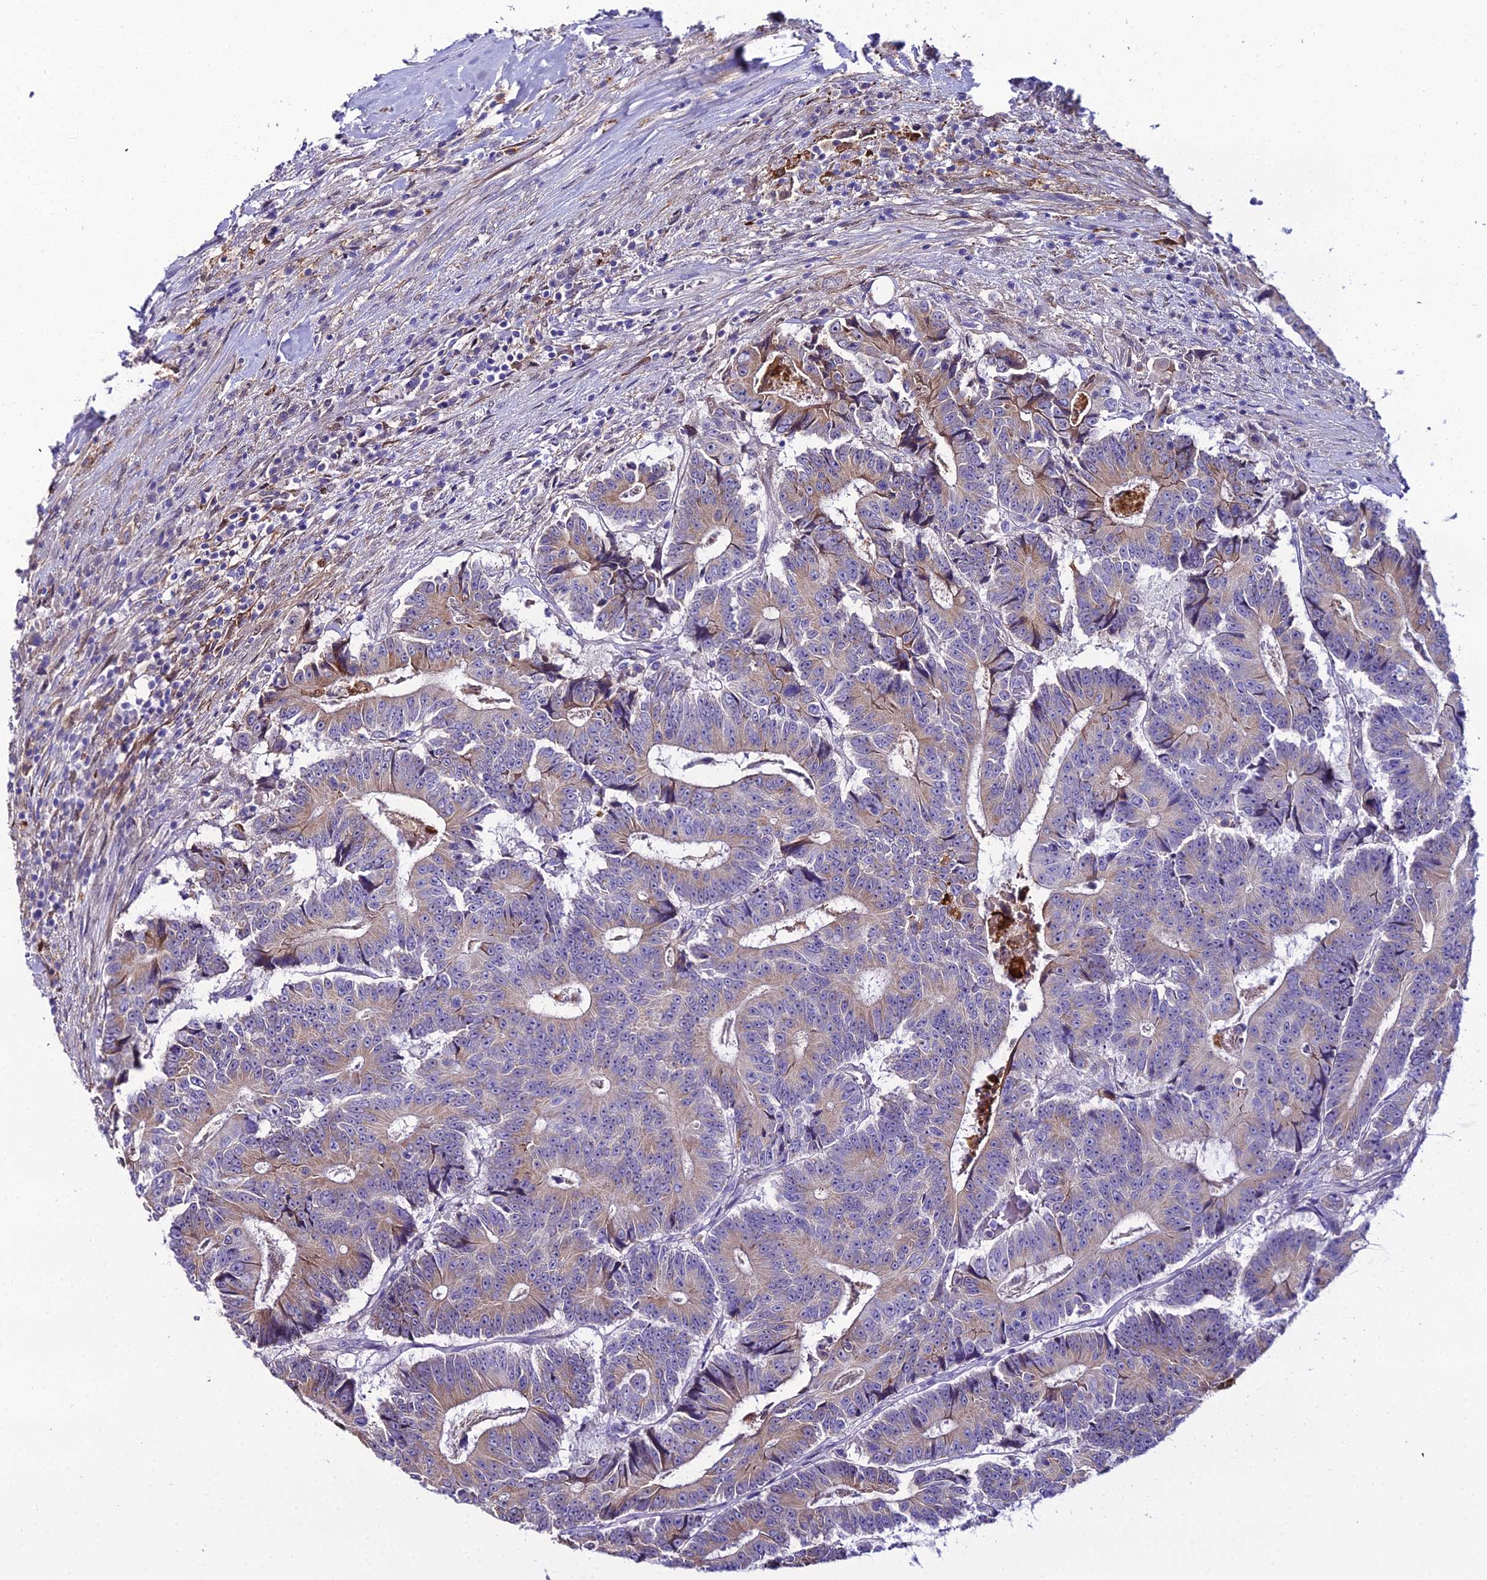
{"staining": {"intensity": "weak", "quantity": "25%-75%", "location": "cytoplasmic/membranous"}, "tissue": "colorectal cancer", "cell_type": "Tumor cells", "image_type": "cancer", "snomed": [{"axis": "morphology", "description": "Adenocarcinoma, NOS"}, {"axis": "topography", "description": "Colon"}], "caption": "Protein analysis of colorectal cancer tissue demonstrates weak cytoplasmic/membranous positivity in approximately 25%-75% of tumor cells.", "gene": "MB21D2", "patient": {"sex": "male", "age": 83}}